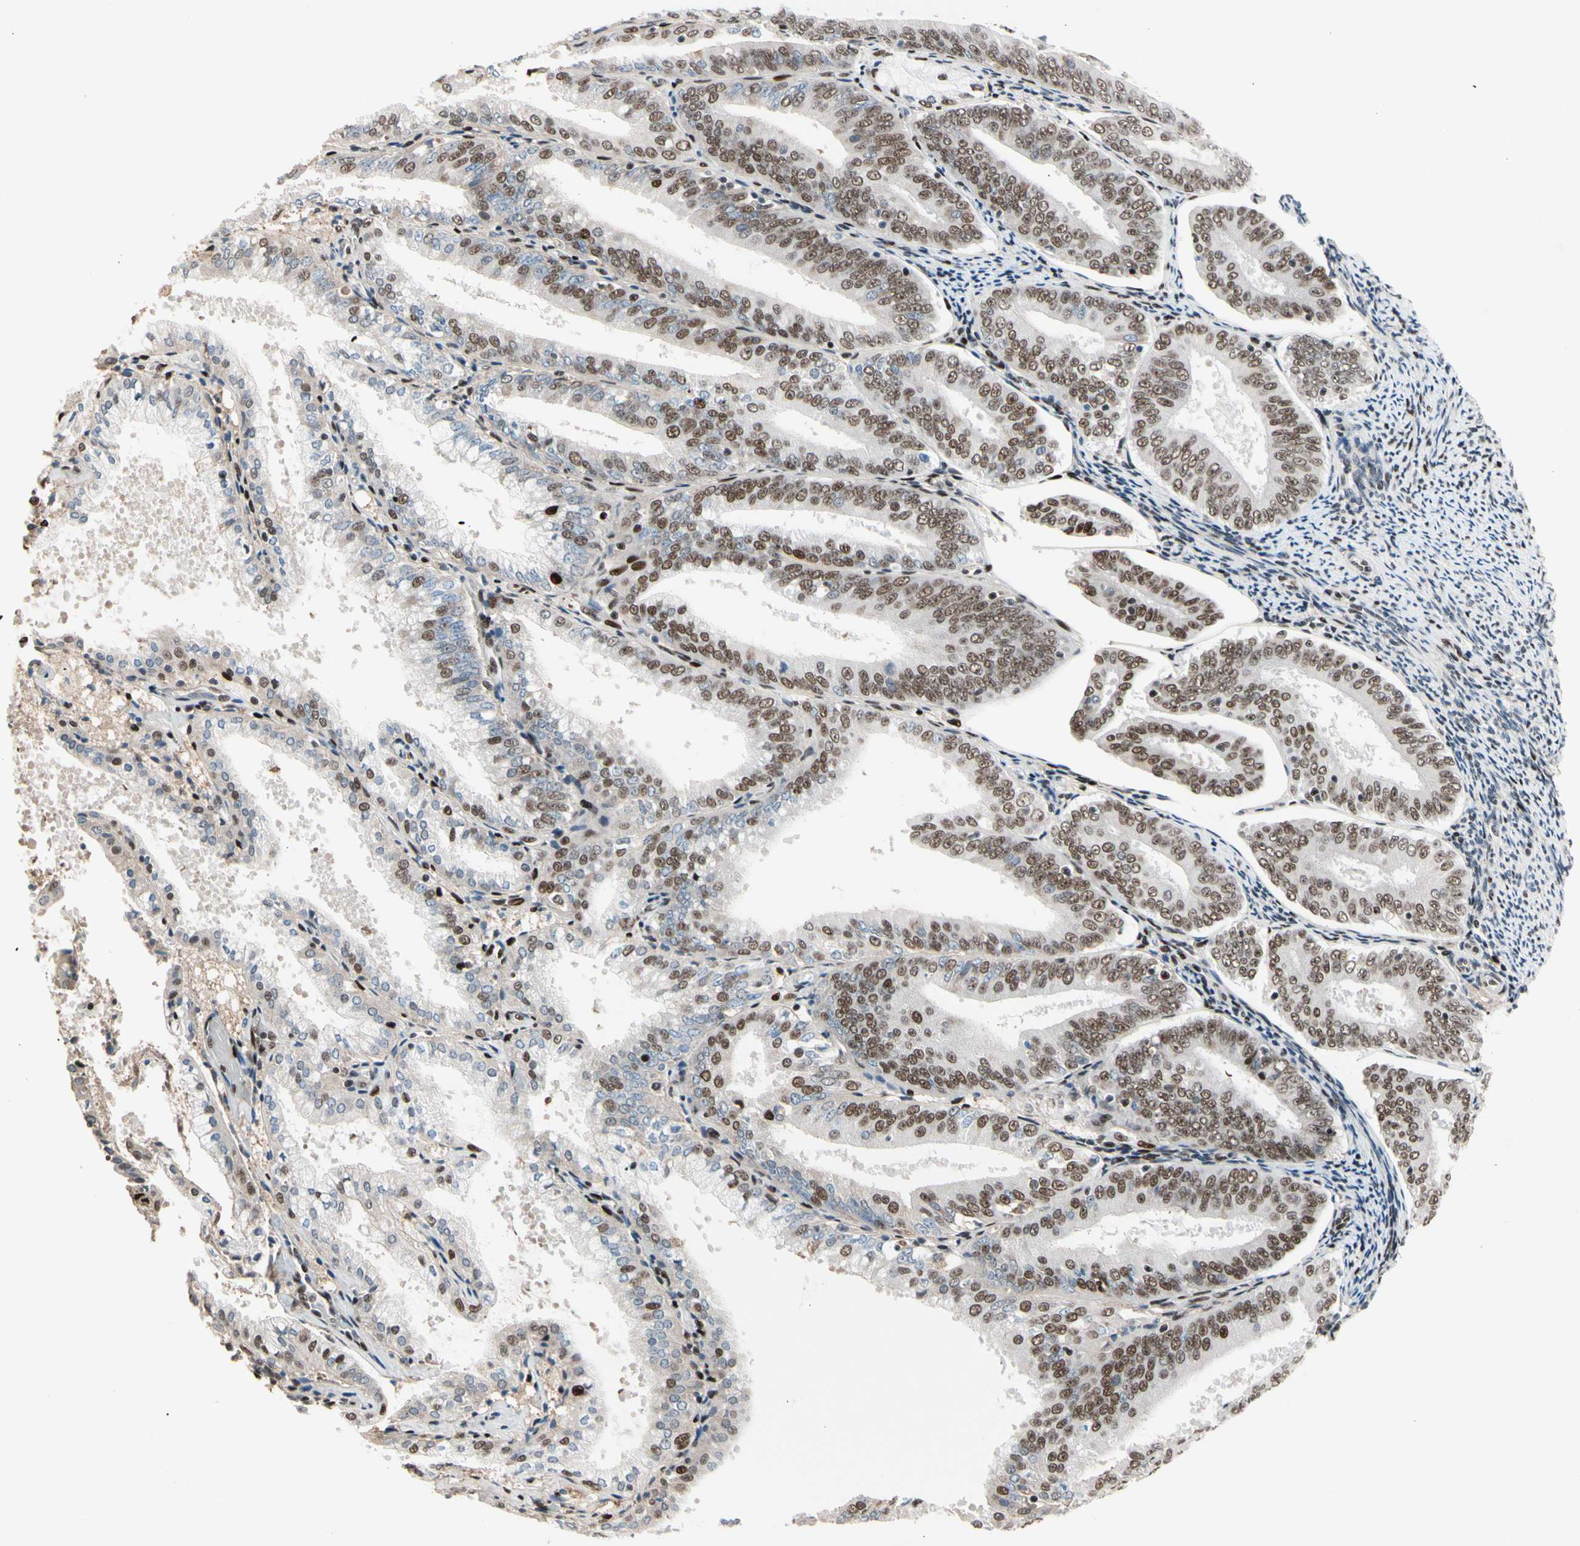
{"staining": {"intensity": "moderate", "quantity": ">75%", "location": "nuclear"}, "tissue": "endometrial cancer", "cell_type": "Tumor cells", "image_type": "cancer", "snomed": [{"axis": "morphology", "description": "Adenocarcinoma, NOS"}, {"axis": "topography", "description": "Endometrium"}], "caption": "Tumor cells demonstrate medium levels of moderate nuclear staining in about >75% of cells in endometrial cancer (adenocarcinoma). (DAB IHC with brightfield microscopy, high magnification).", "gene": "FOXO3", "patient": {"sex": "female", "age": 63}}